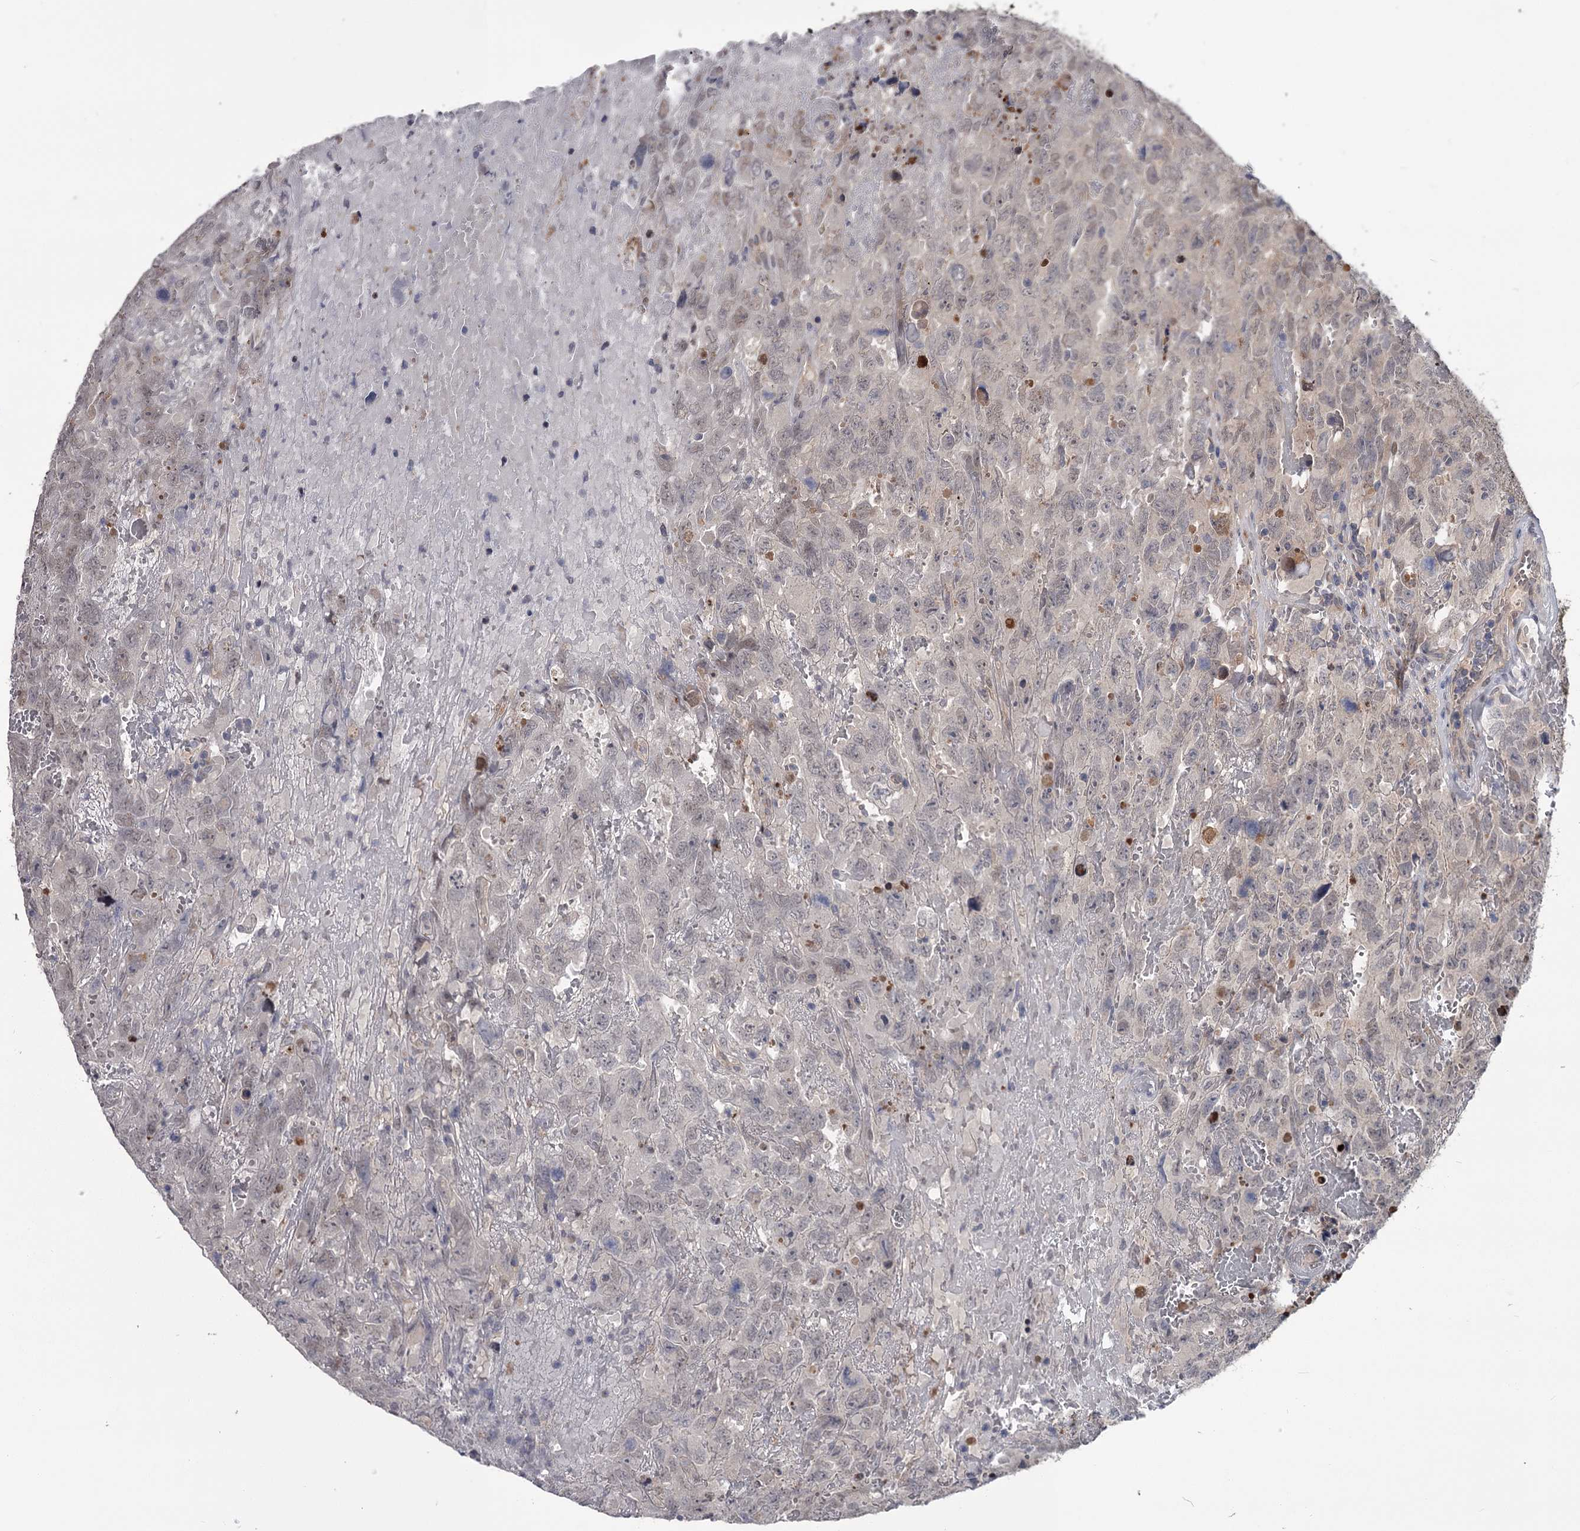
{"staining": {"intensity": "negative", "quantity": "none", "location": "none"}, "tissue": "testis cancer", "cell_type": "Tumor cells", "image_type": "cancer", "snomed": [{"axis": "morphology", "description": "Carcinoma, Embryonal, NOS"}, {"axis": "topography", "description": "Testis"}], "caption": "Human testis embryonal carcinoma stained for a protein using immunohistochemistry exhibits no expression in tumor cells.", "gene": "DAO", "patient": {"sex": "male", "age": 45}}